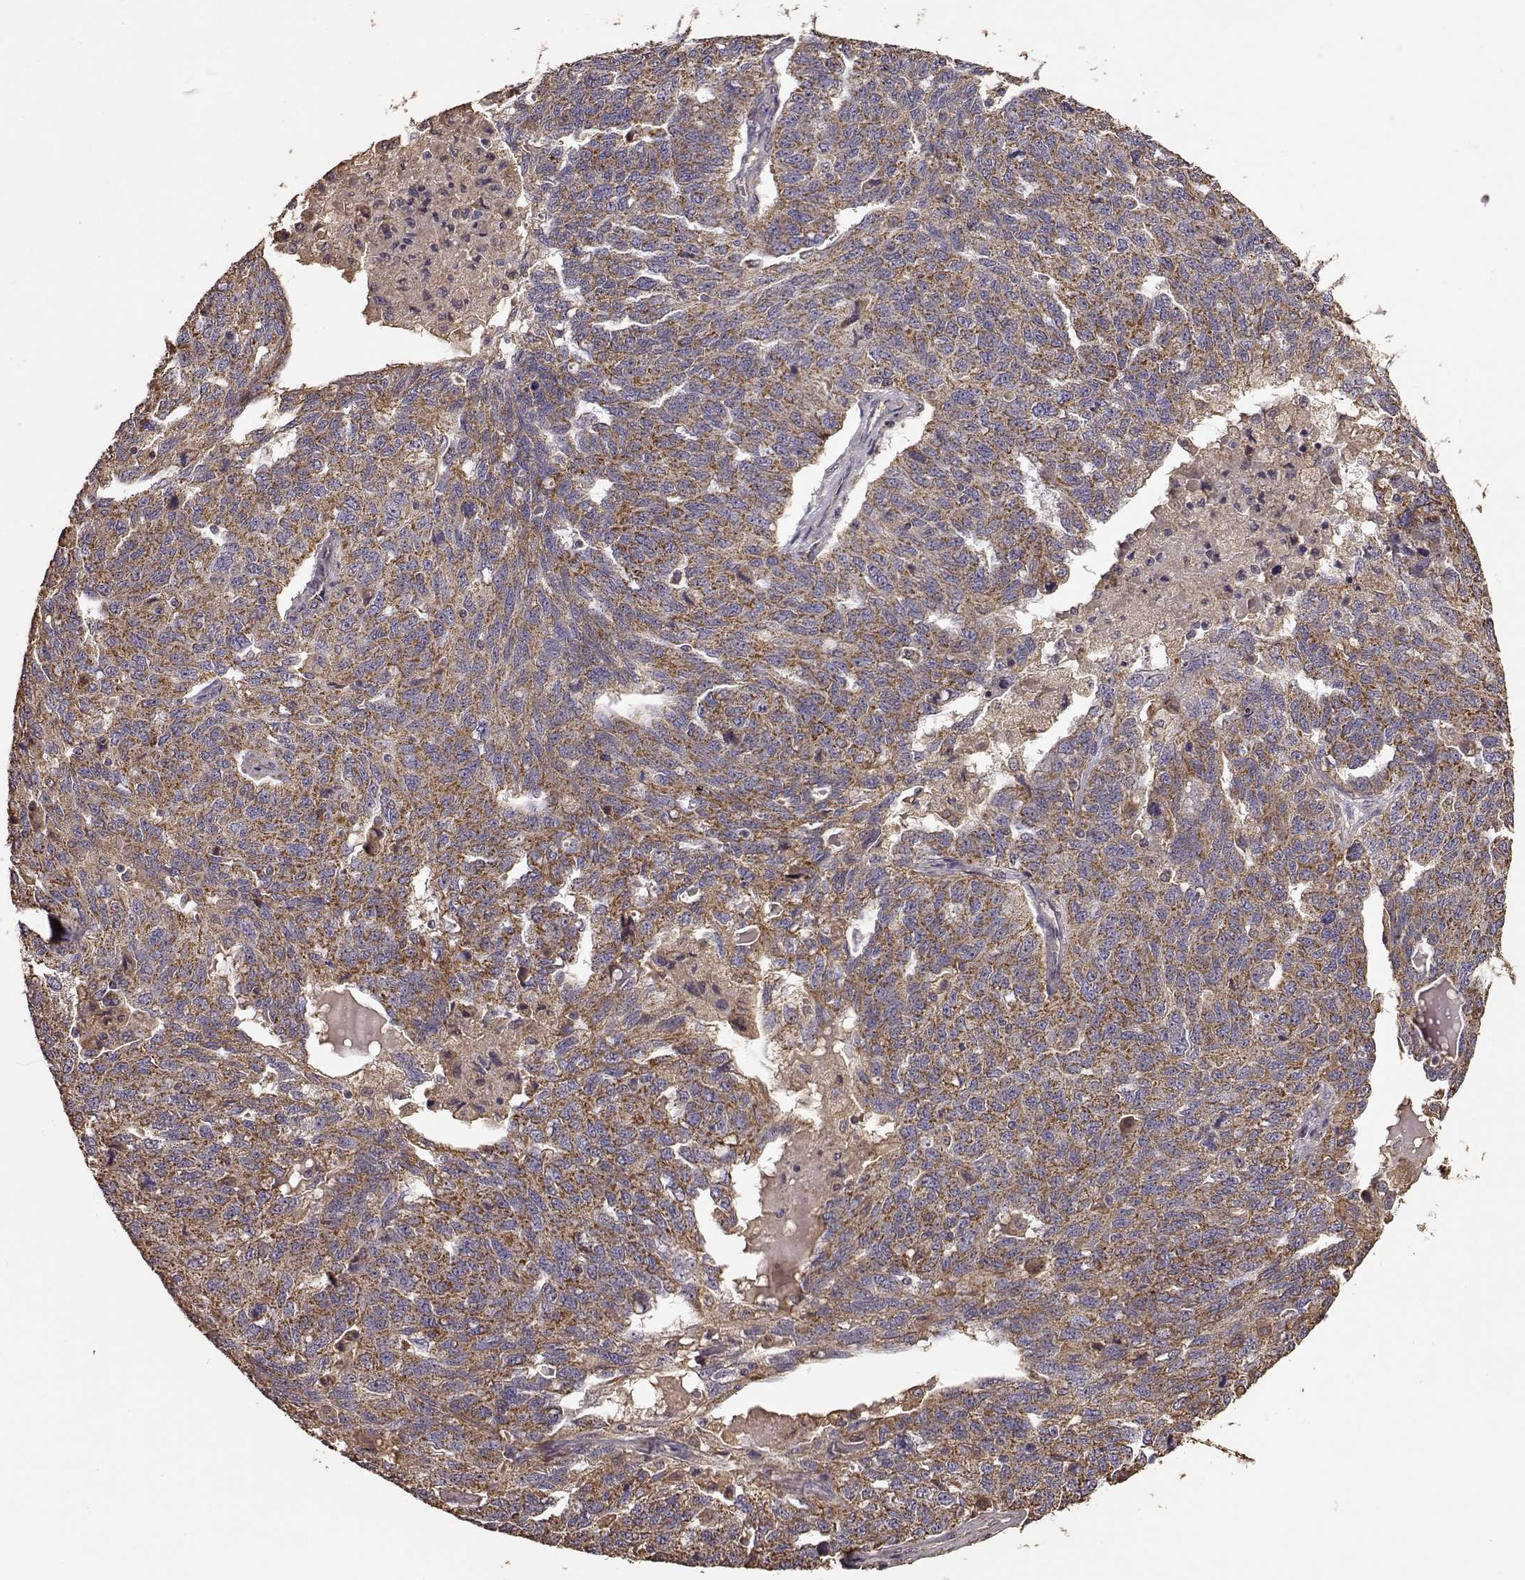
{"staining": {"intensity": "strong", "quantity": "25%-75%", "location": "cytoplasmic/membranous"}, "tissue": "ovarian cancer", "cell_type": "Tumor cells", "image_type": "cancer", "snomed": [{"axis": "morphology", "description": "Cystadenocarcinoma, serous, NOS"}, {"axis": "topography", "description": "Ovary"}], "caption": "Strong cytoplasmic/membranous positivity for a protein is appreciated in about 25%-75% of tumor cells of ovarian serous cystadenocarcinoma using immunohistochemistry (IHC).", "gene": "PTGES2", "patient": {"sex": "female", "age": 71}}